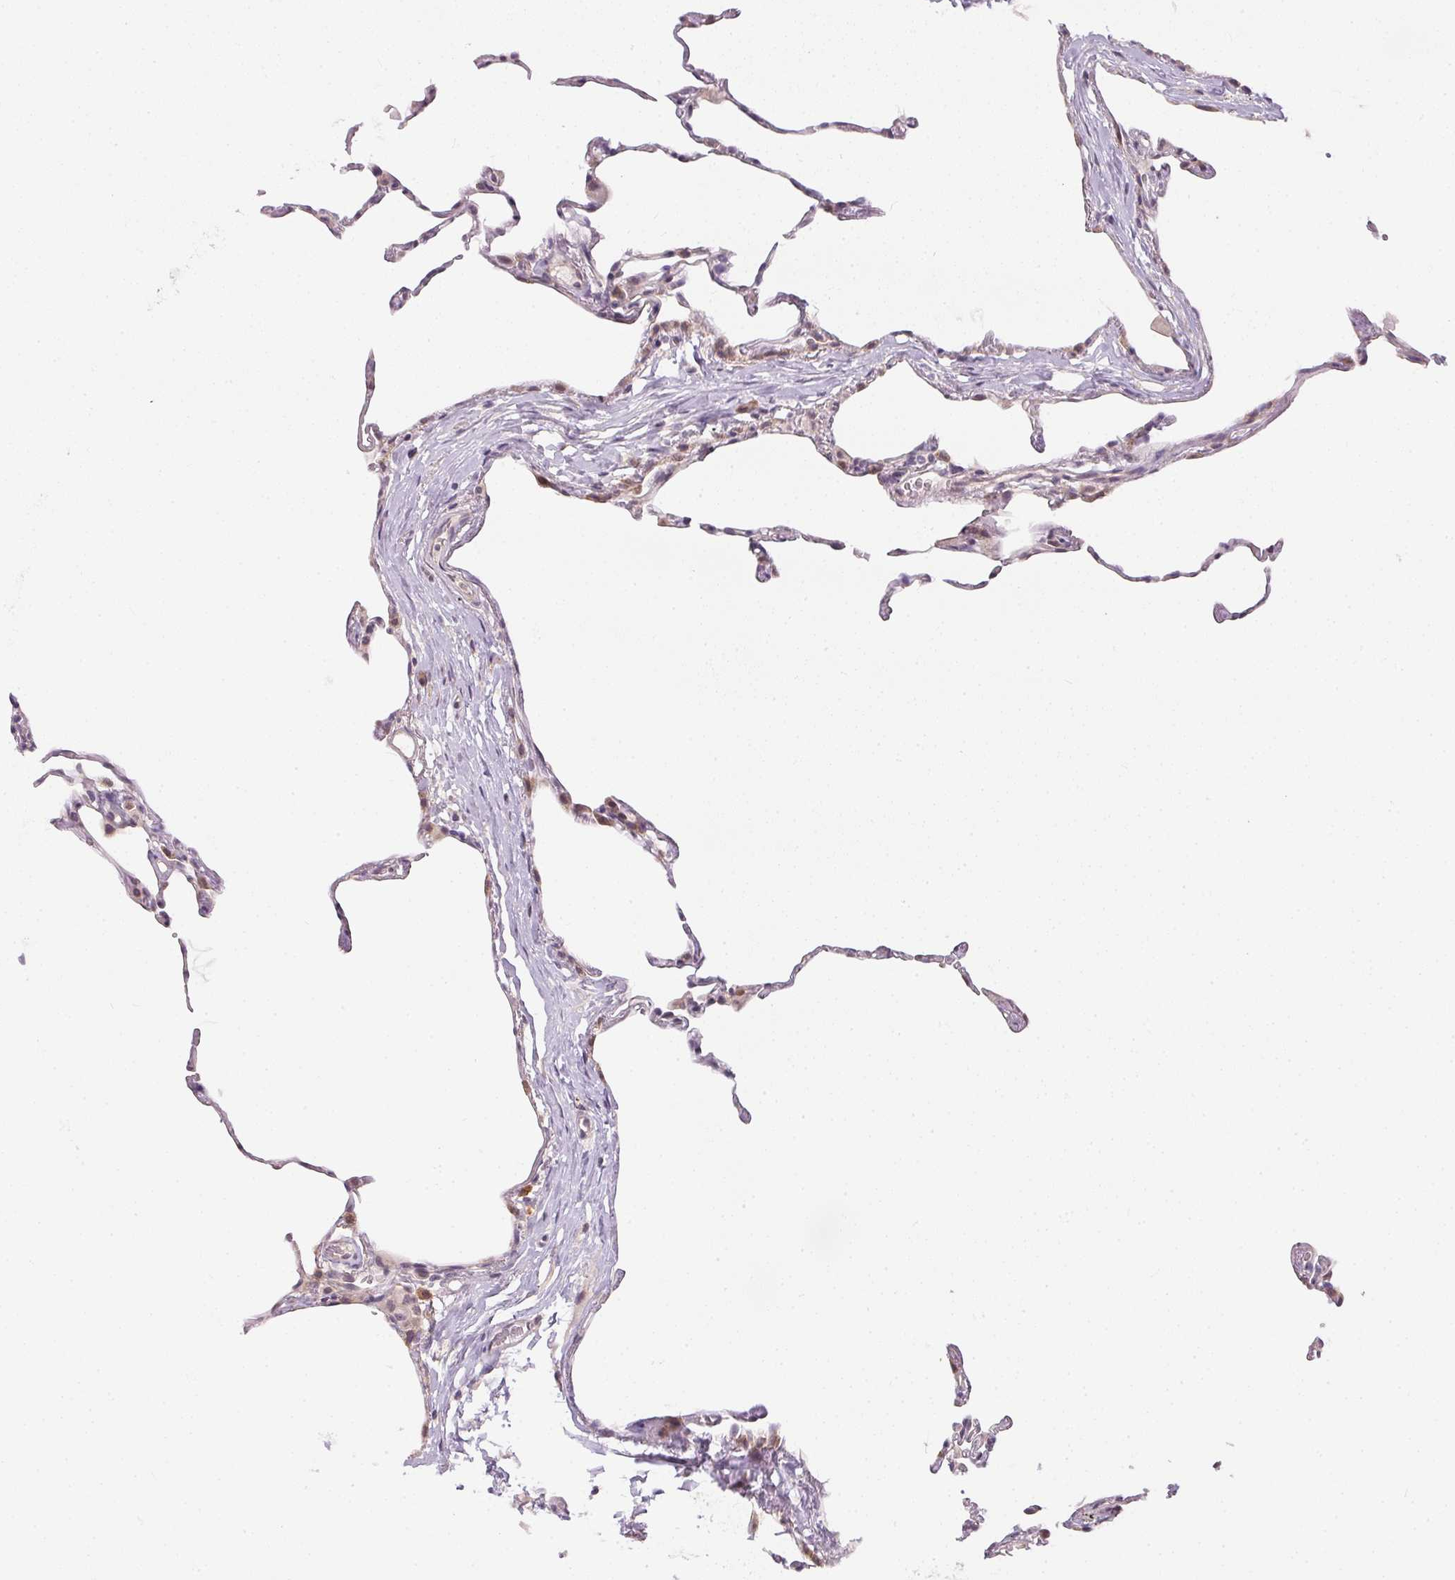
{"staining": {"intensity": "negative", "quantity": "none", "location": "none"}, "tissue": "lung", "cell_type": "Alveolar cells", "image_type": "normal", "snomed": [{"axis": "morphology", "description": "Normal tissue, NOS"}, {"axis": "topography", "description": "Lung"}], "caption": "A photomicrograph of human lung is negative for staining in alveolar cells. The staining is performed using DAB (3,3'-diaminobenzidine) brown chromogen with nuclei counter-stained in using hematoxylin.", "gene": "TTC23L", "patient": {"sex": "female", "age": 57}}